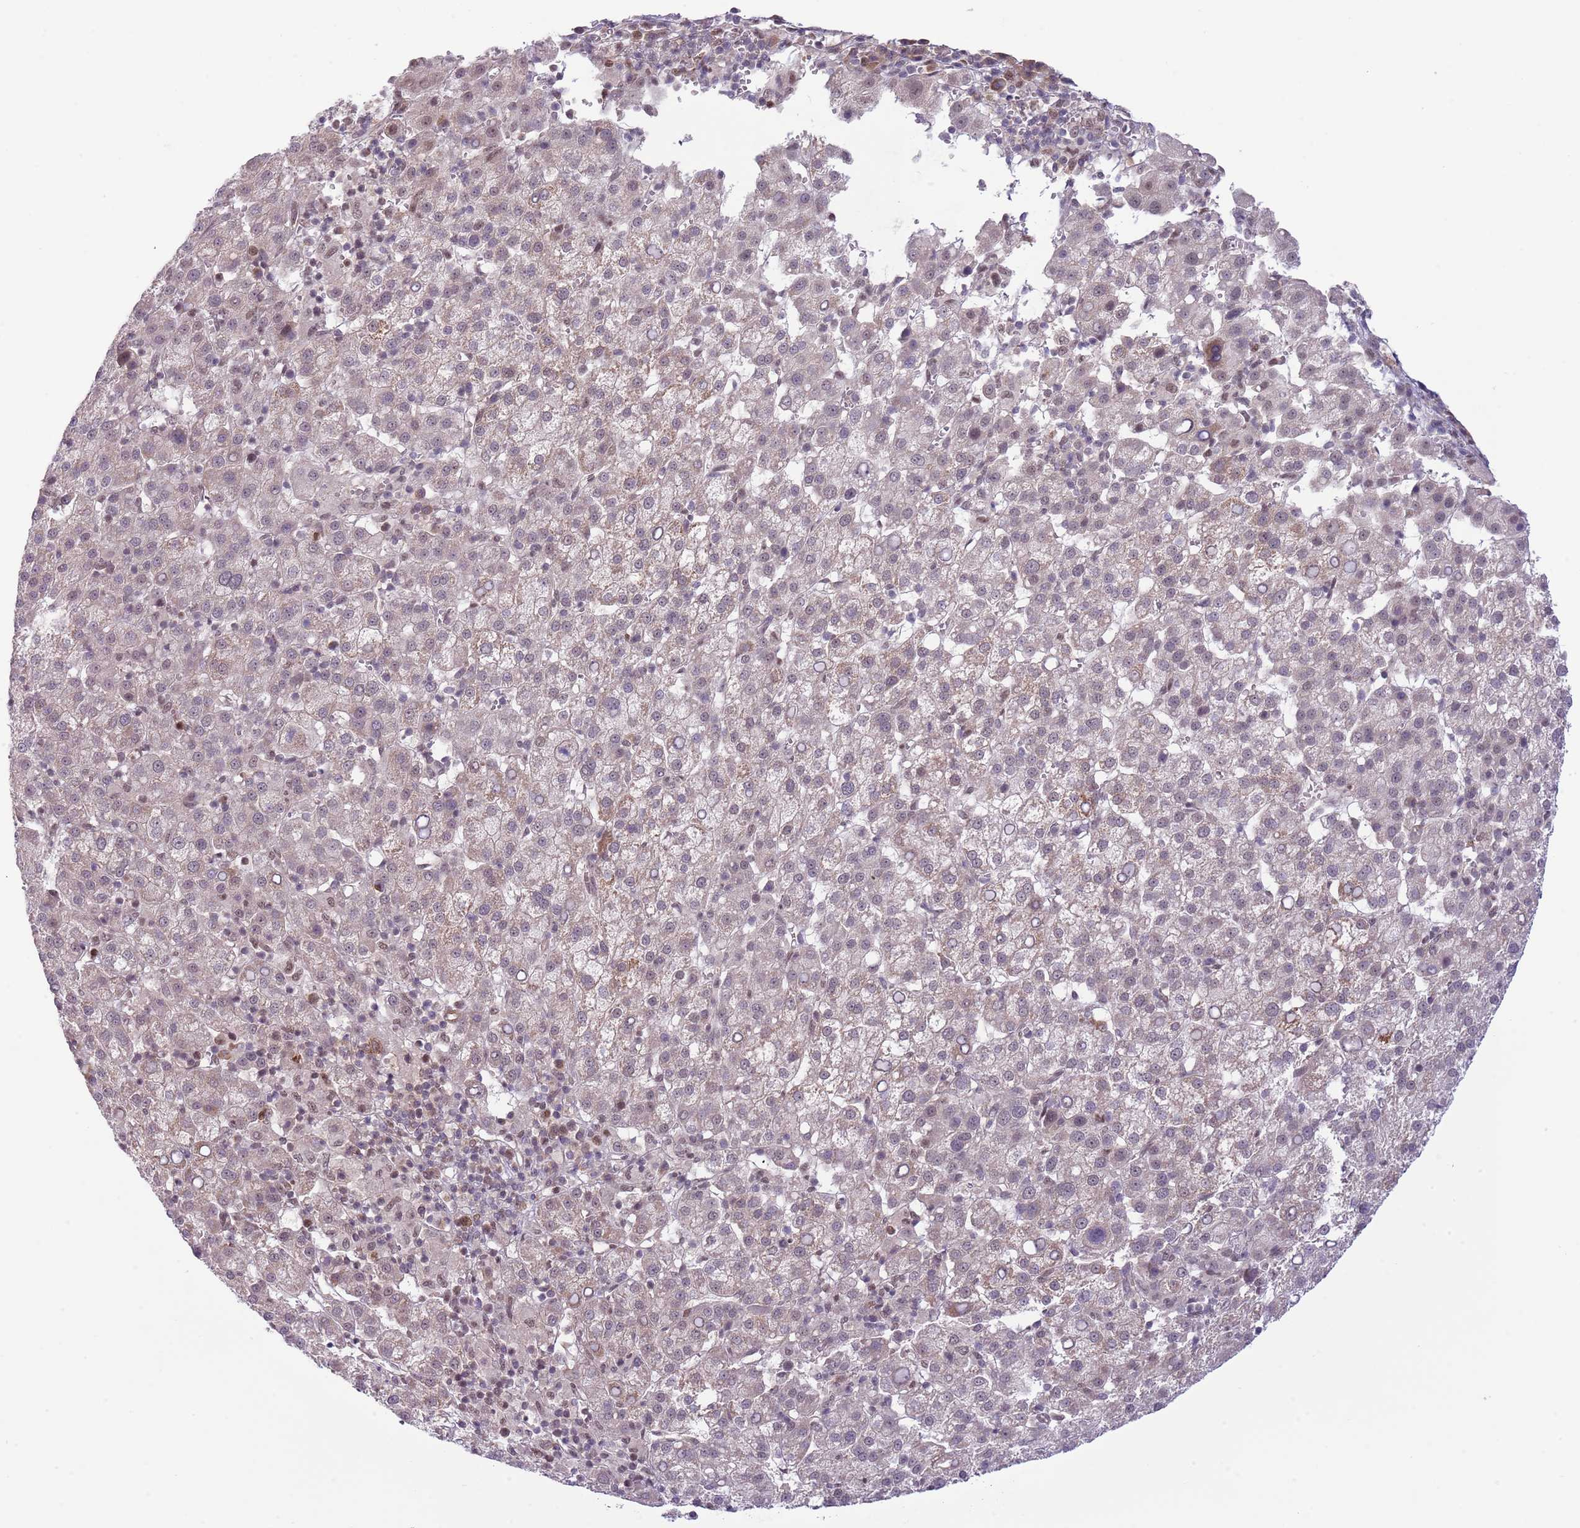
{"staining": {"intensity": "negative", "quantity": "none", "location": "none"}, "tissue": "liver cancer", "cell_type": "Tumor cells", "image_type": "cancer", "snomed": [{"axis": "morphology", "description": "Carcinoma, Hepatocellular, NOS"}, {"axis": "topography", "description": "Liver"}], "caption": "Tumor cells are negative for brown protein staining in liver cancer.", "gene": "CHD1", "patient": {"sex": "female", "age": 58}}